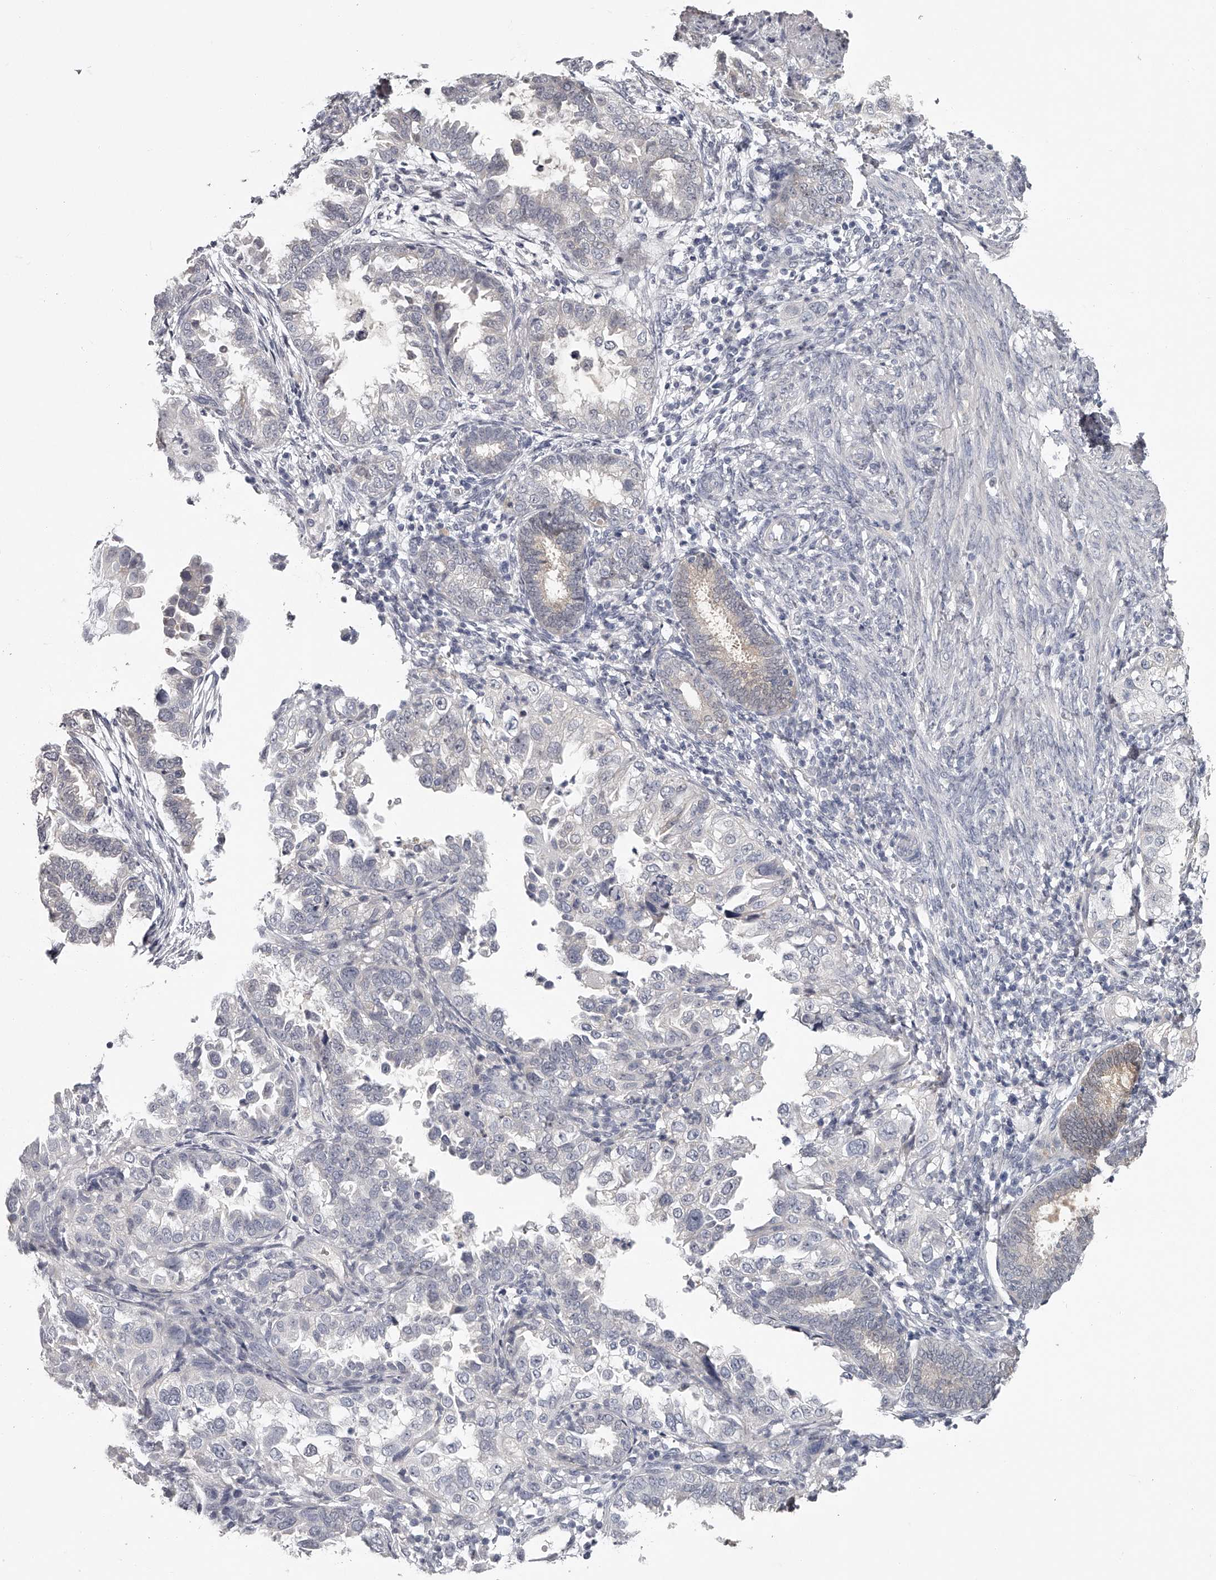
{"staining": {"intensity": "negative", "quantity": "none", "location": "none"}, "tissue": "endometrial cancer", "cell_type": "Tumor cells", "image_type": "cancer", "snomed": [{"axis": "morphology", "description": "Adenocarcinoma, NOS"}, {"axis": "topography", "description": "Endometrium"}], "caption": "Immunohistochemistry (IHC) of human endometrial cancer exhibits no expression in tumor cells. (DAB (3,3'-diaminobenzidine) IHC visualized using brightfield microscopy, high magnification).", "gene": "GGCT", "patient": {"sex": "female", "age": 85}}